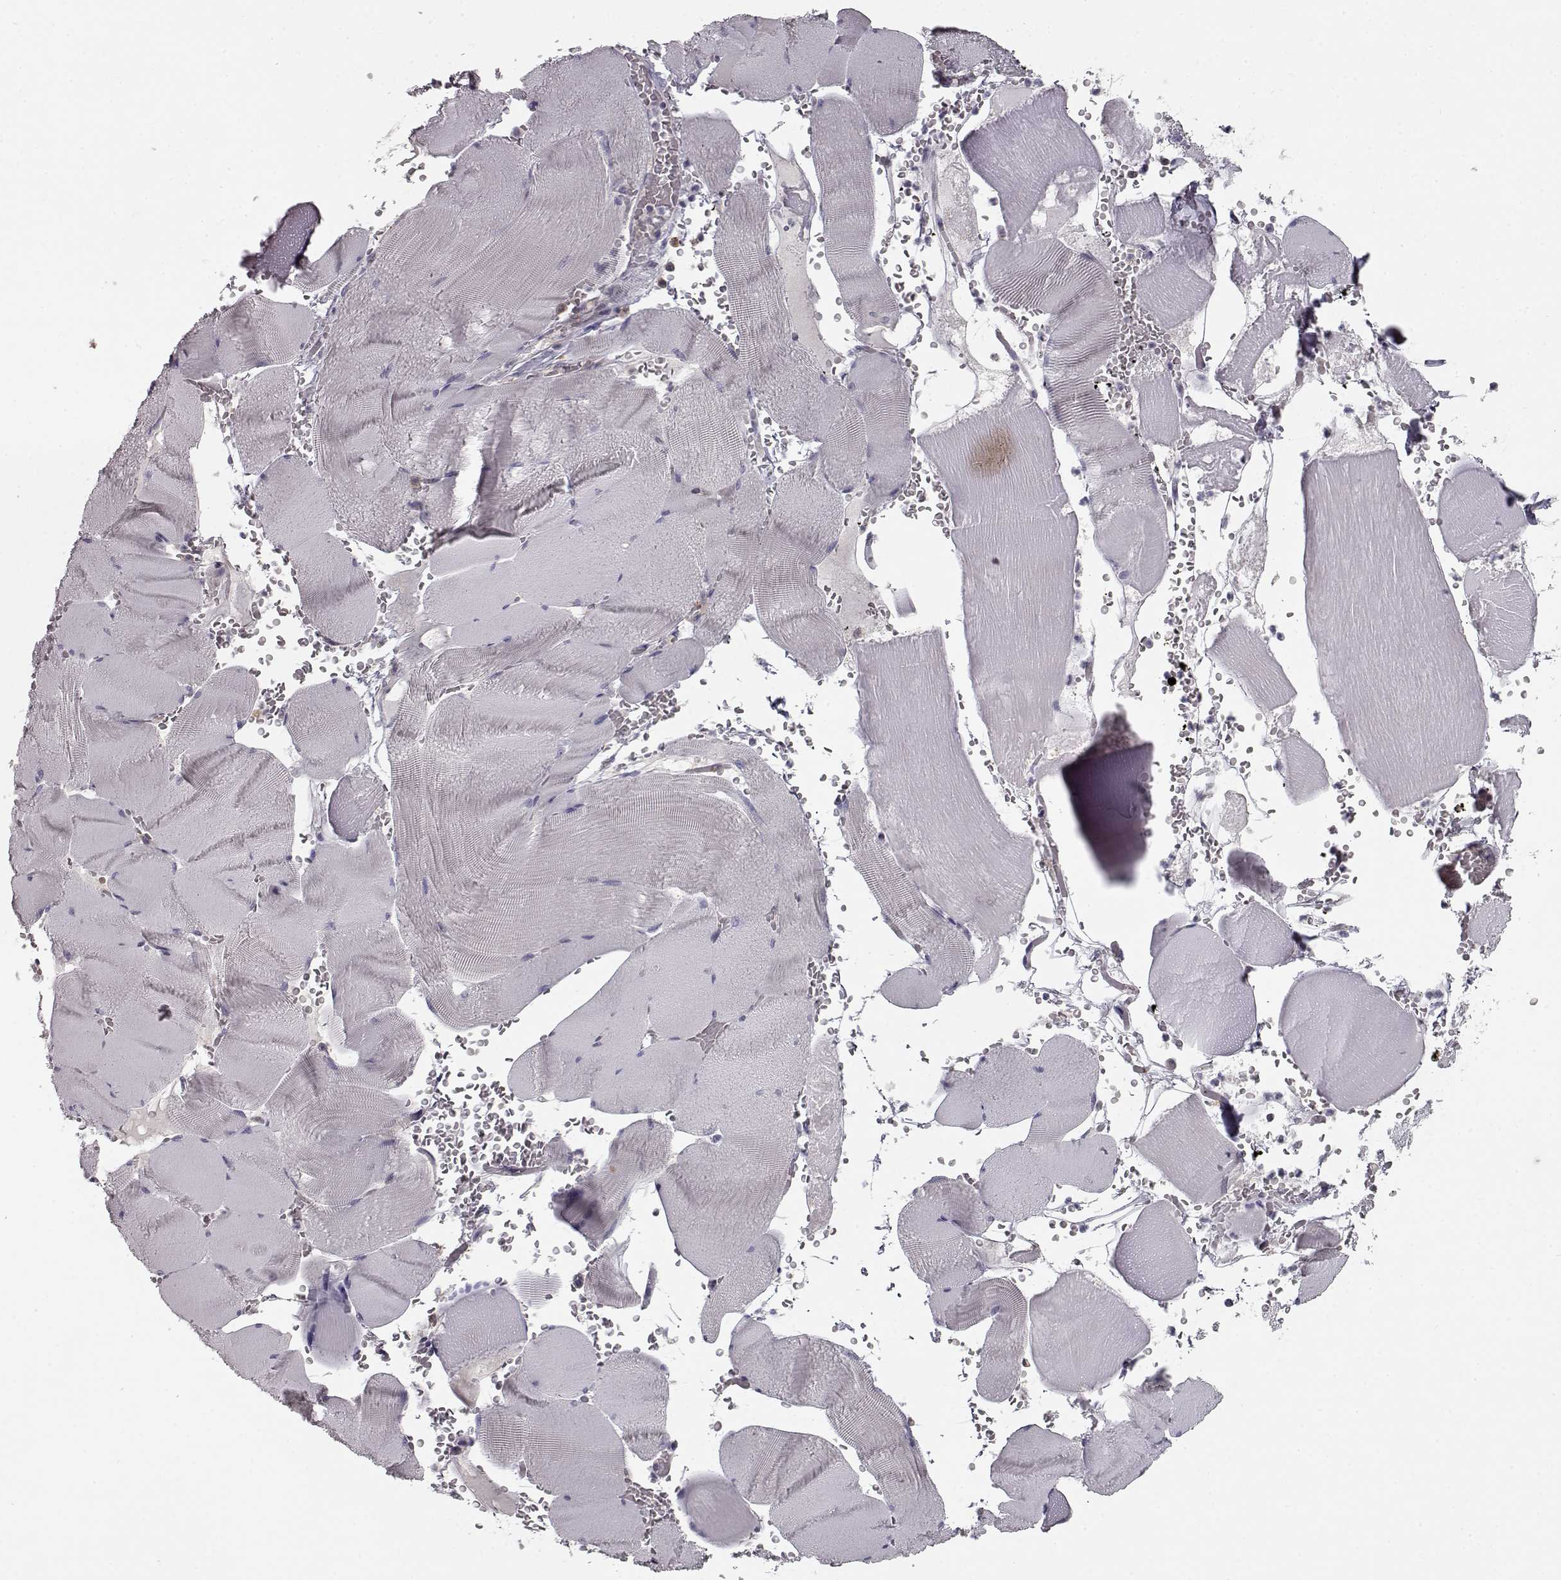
{"staining": {"intensity": "negative", "quantity": "none", "location": "none"}, "tissue": "skeletal muscle", "cell_type": "Myocytes", "image_type": "normal", "snomed": [{"axis": "morphology", "description": "Normal tissue, NOS"}, {"axis": "topography", "description": "Skeletal muscle"}], "caption": "The IHC micrograph has no significant expression in myocytes of skeletal muscle.", "gene": "RANBP1", "patient": {"sex": "male", "age": 56}}